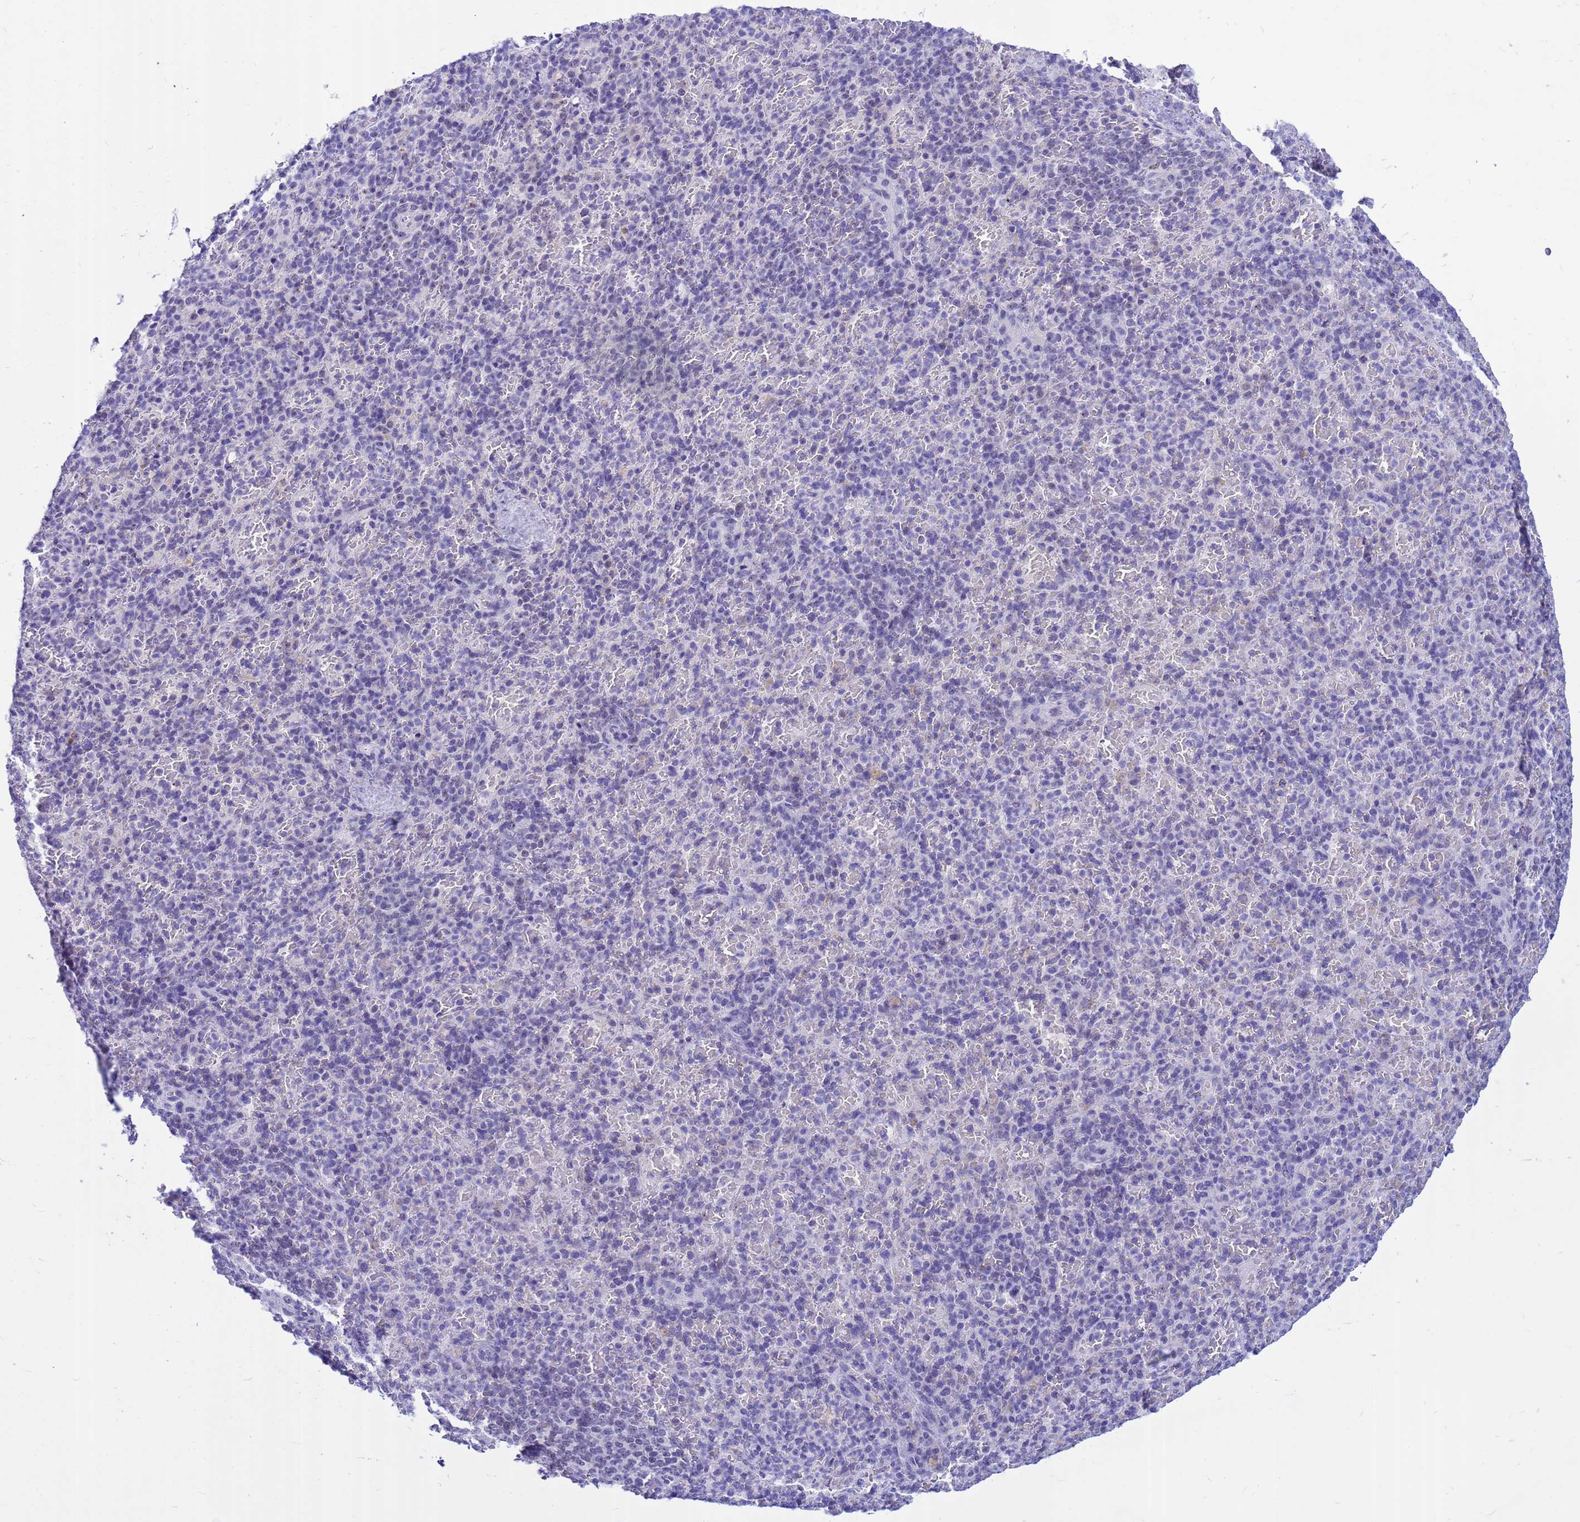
{"staining": {"intensity": "negative", "quantity": "none", "location": "none"}, "tissue": "spleen", "cell_type": "Cells in red pulp", "image_type": "normal", "snomed": [{"axis": "morphology", "description": "Normal tissue, NOS"}, {"axis": "topography", "description": "Spleen"}], "caption": "Human spleen stained for a protein using immunohistochemistry exhibits no expression in cells in red pulp.", "gene": "DMRTC2", "patient": {"sex": "female", "age": 74}}